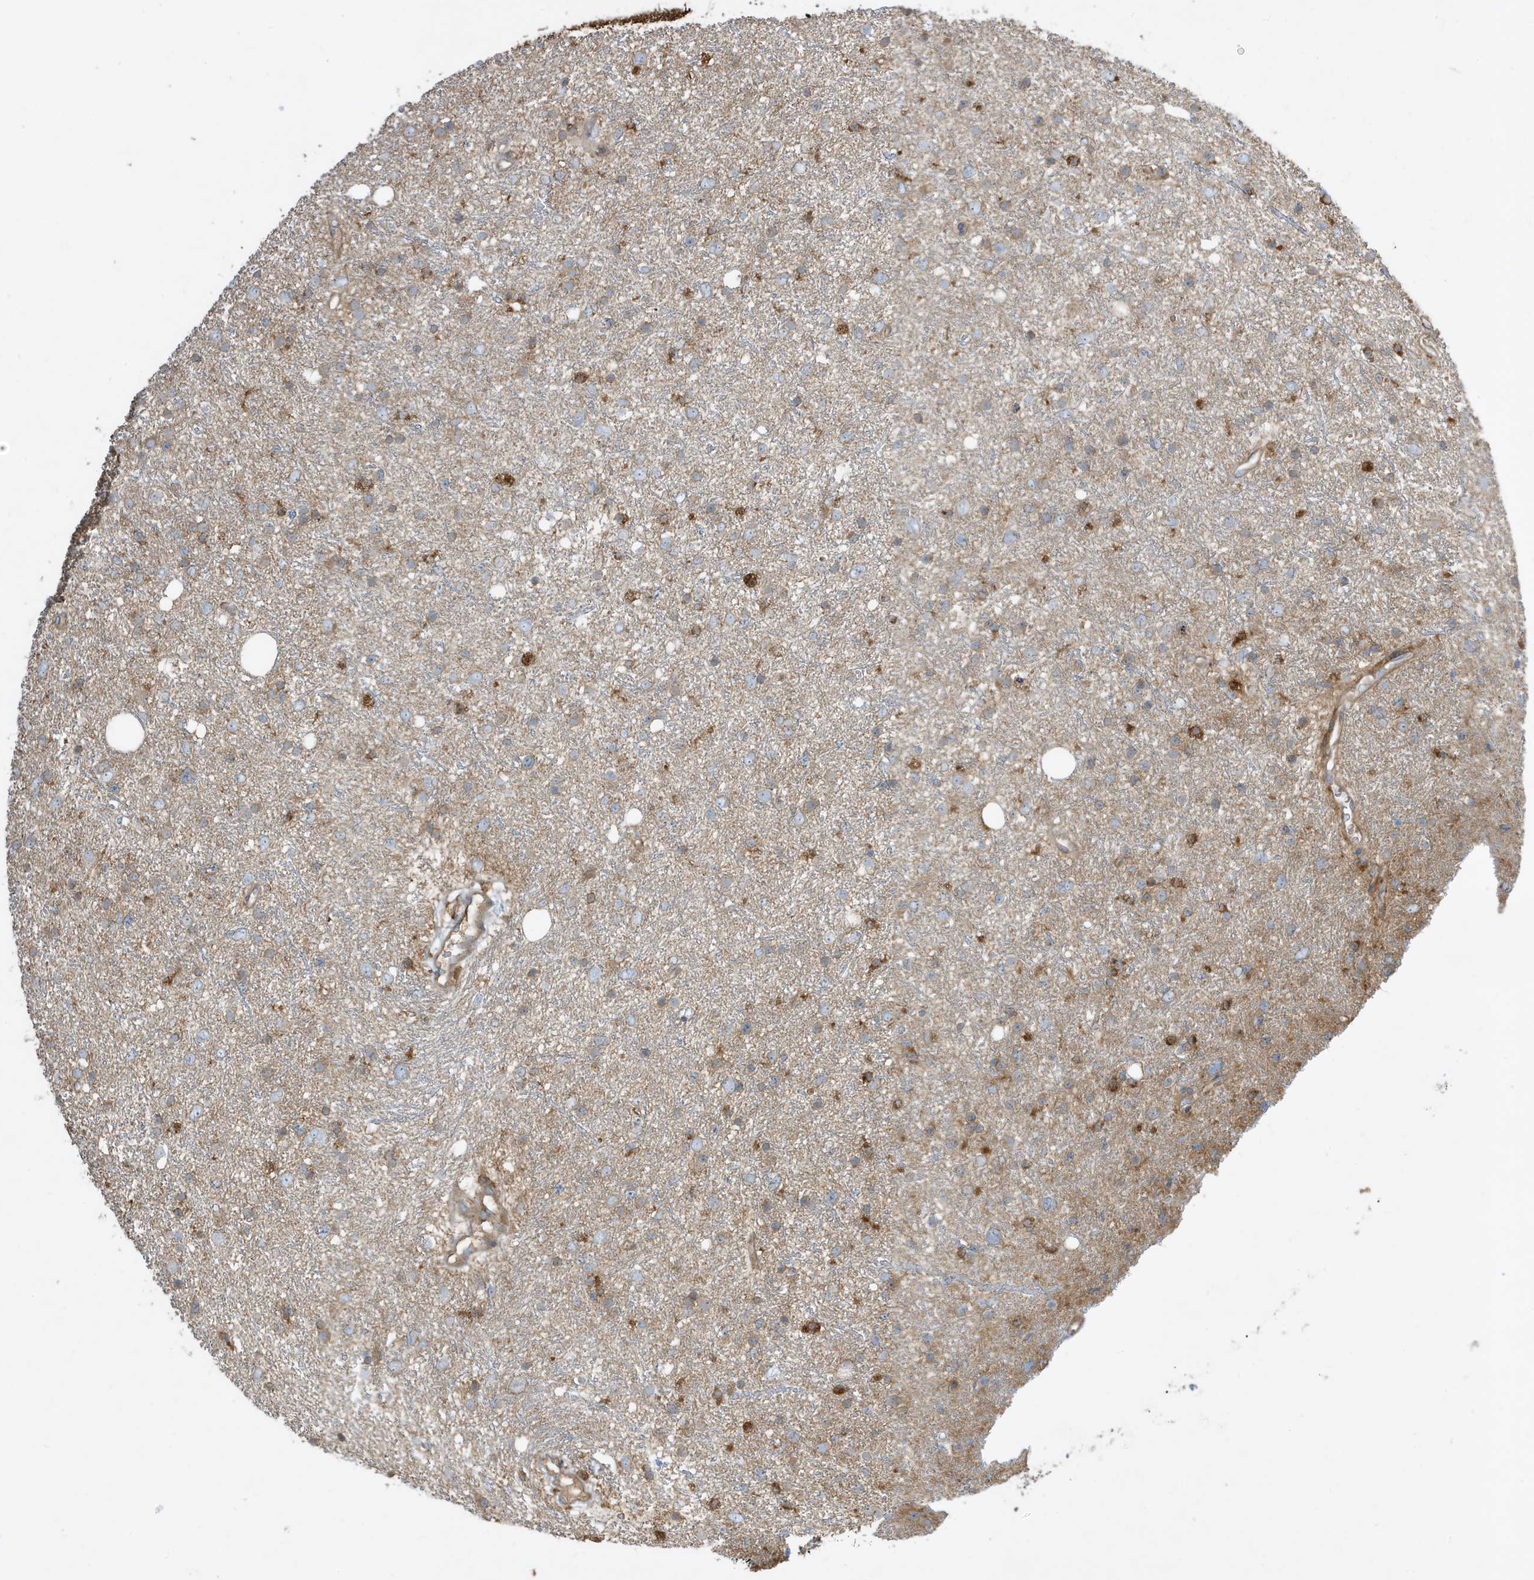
{"staining": {"intensity": "weak", "quantity": "25%-75%", "location": "cytoplasmic/membranous"}, "tissue": "glioma", "cell_type": "Tumor cells", "image_type": "cancer", "snomed": [{"axis": "morphology", "description": "Glioma, malignant, Low grade"}, {"axis": "topography", "description": "Cerebral cortex"}], "caption": "Glioma was stained to show a protein in brown. There is low levels of weak cytoplasmic/membranous expression in approximately 25%-75% of tumor cells. Using DAB (brown) and hematoxylin (blue) stains, captured at high magnification using brightfield microscopy.", "gene": "ABTB1", "patient": {"sex": "female", "age": 39}}